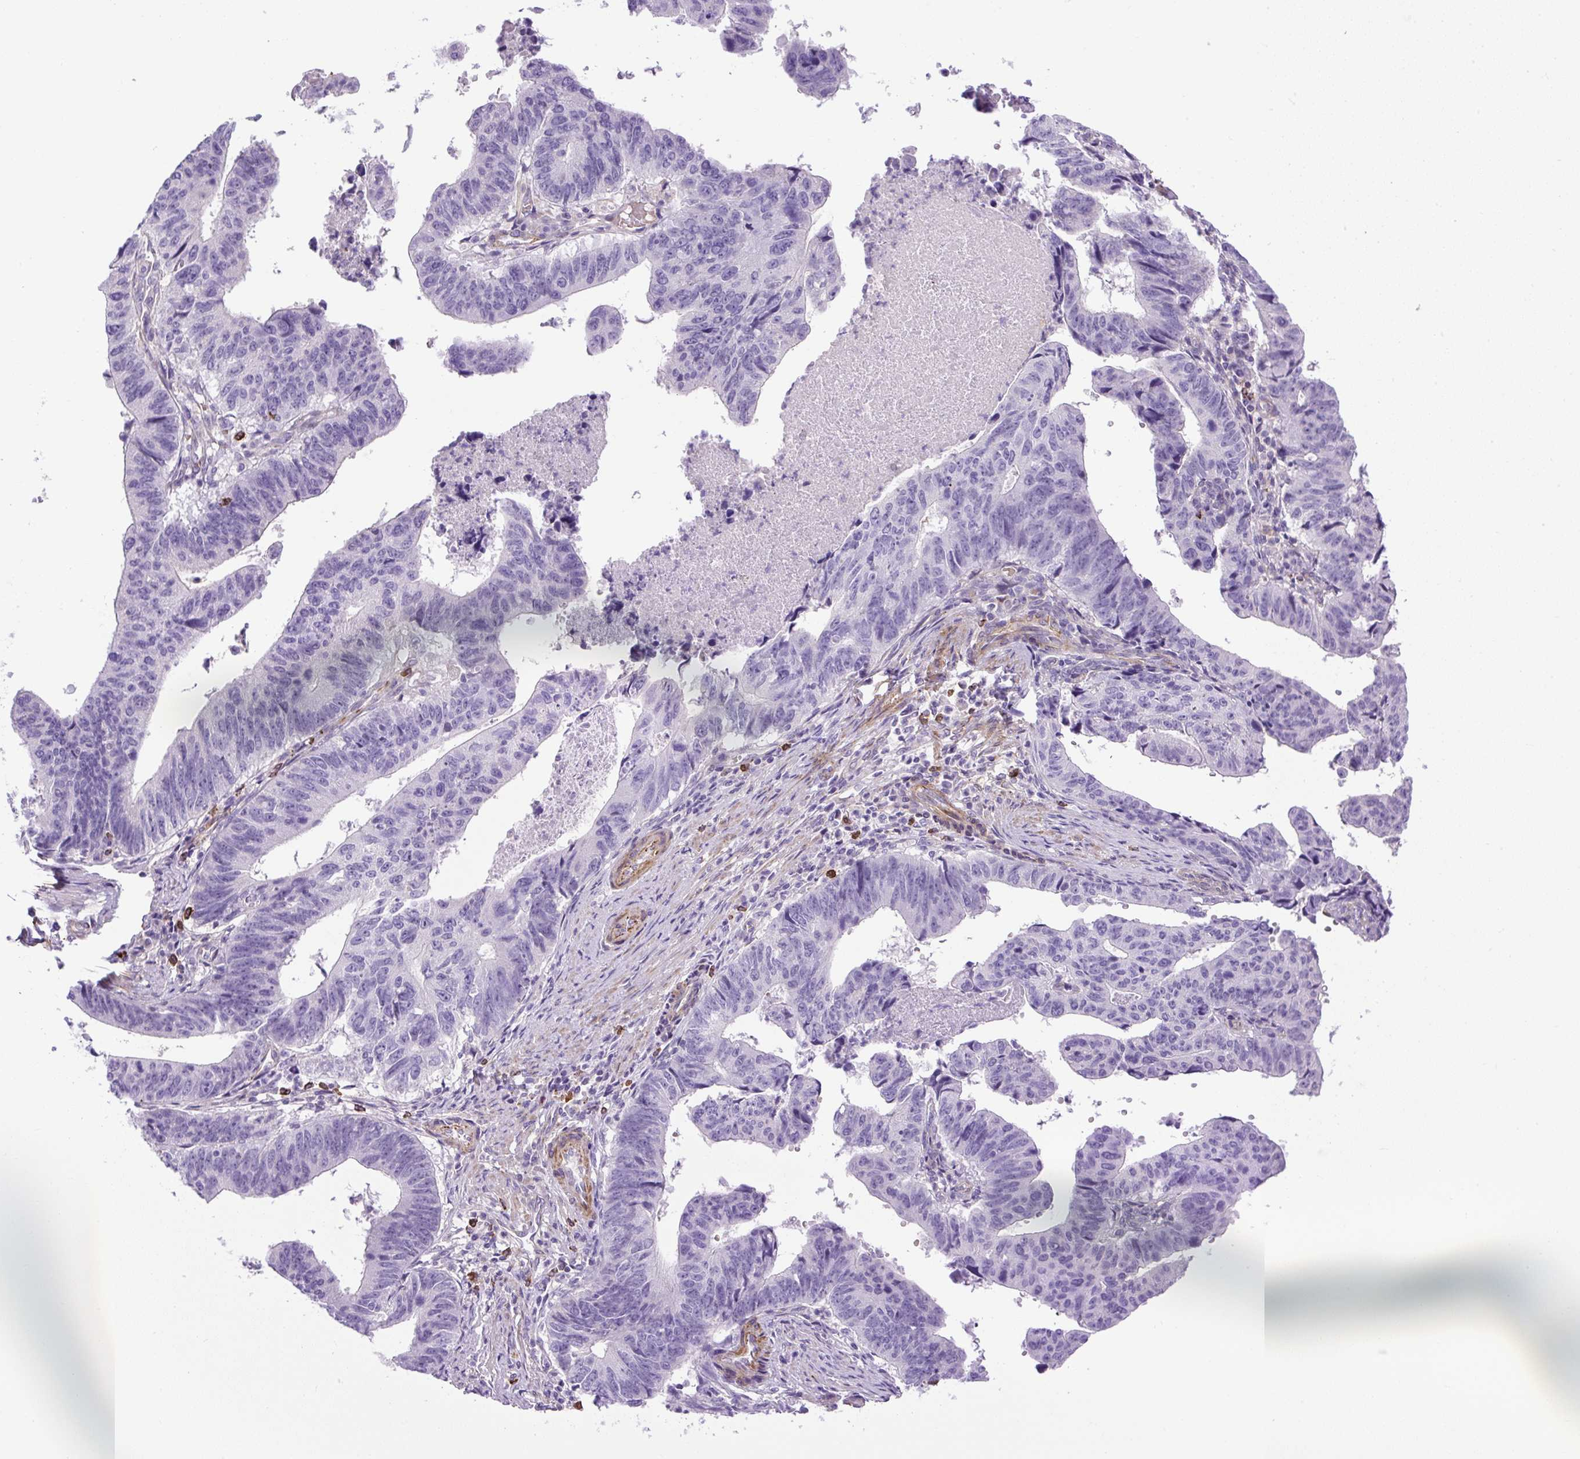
{"staining": {"intensity": "negative", "quantity": "none", "location": "none"}, "tissue": "stomach cancer", "cell_type": "Tumor cells", "image_type": "cancer", "snomed": [{"axis": "morphology", "description": "Adenocarcinoma, NOS"}, {"axis": "topography", "description": "Stomach"}], "caption": "Immunohistochemical staining of human adenocarcinoma (stomach) shows no significant positivity in tumor cells.", "gene": "VWA7", "patient": {"sex": "male", "age": 59}}